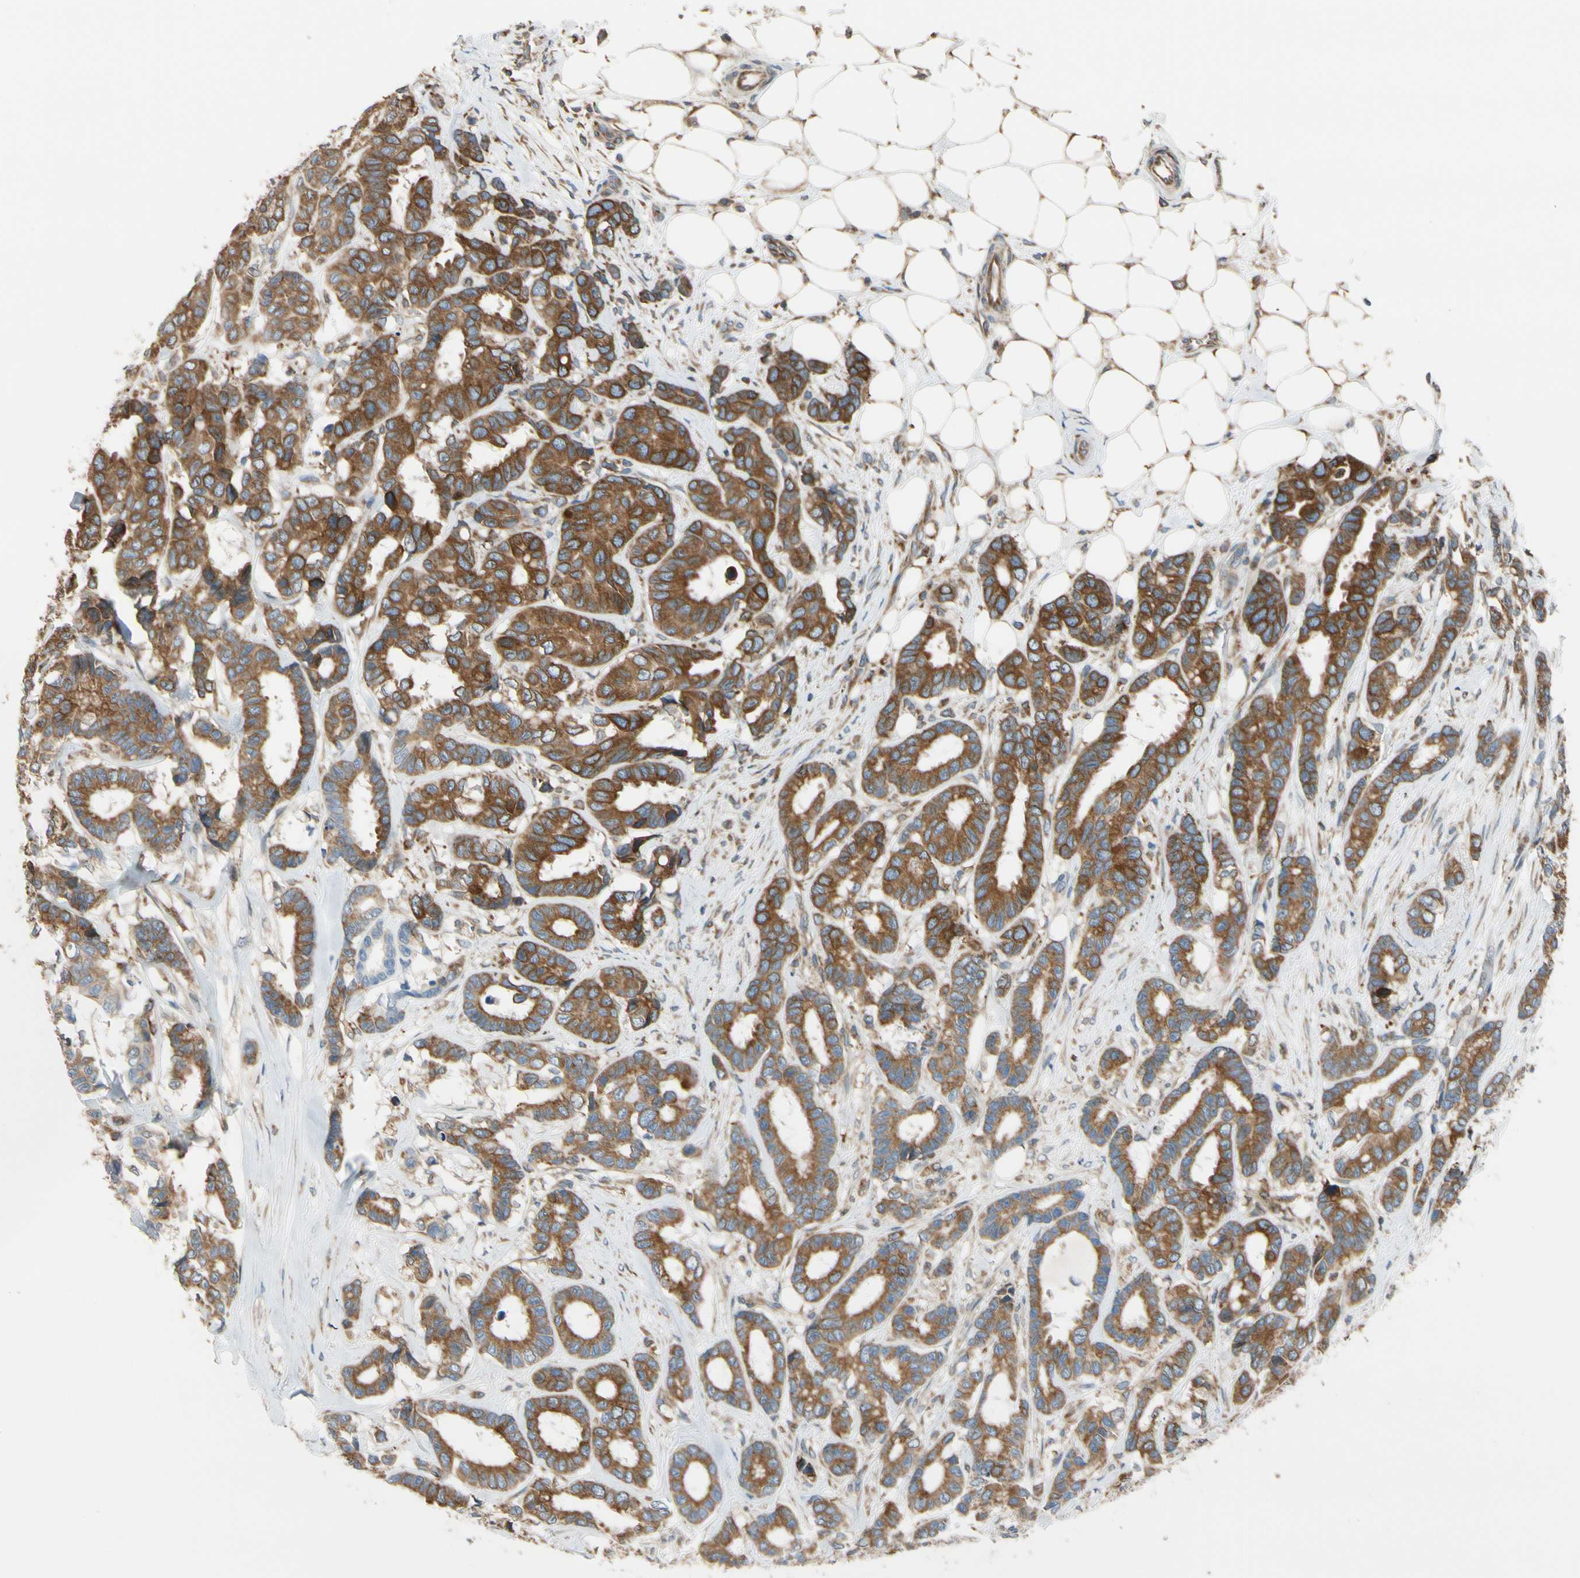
{"staining": {"intensity": "moderate", "quantity": ">75%", "location": "cytoplasmic/membranous"}, "tissue": "breast cancer", "cell_type": "Tumor cells", "image_type": "cancer", "snomed": [{"axis": "morphology", "description": "Duct carcinoma"}, {"axis": "topography", "description": "Breast"}], "caption": "Immunohistochemistry (IHC) (DAB) staining of breast infiltrating ductal carcinoma shows moderate cytoplasmic/membranous protein positivity in approximately >75% of tumor cells.", "gene": "CLCC1", "patient": {"sex": "female", "age": 87}}